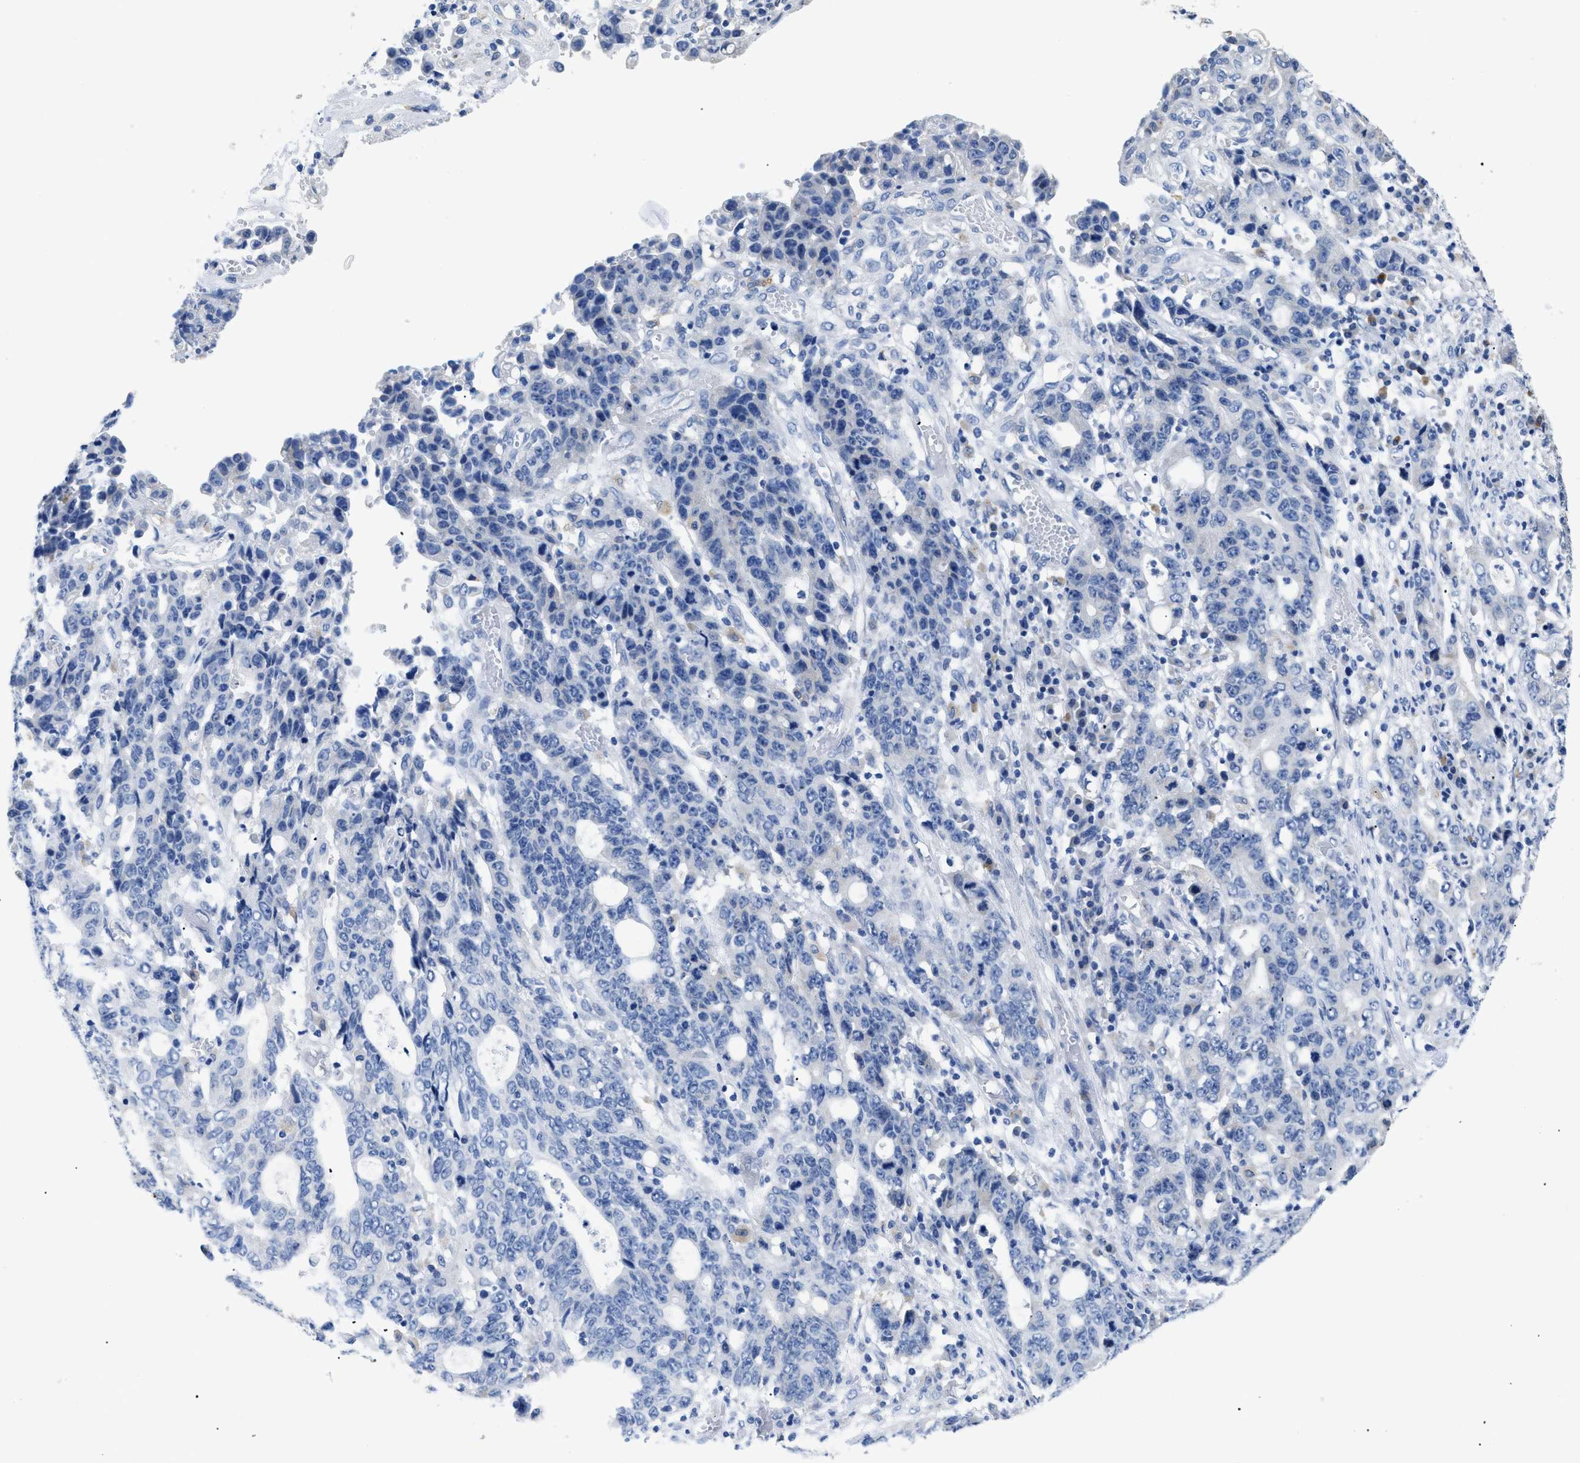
{"staining": {"intensity": "negative", "quantity": "none", "location": "none"}, "tissue": "stomach cancer", "cell_type": "Tumor cells", "image_type": "cancer", "snomed": [{"axis": "morphology", "description": "Adenocarcinoma, NOS"}, {"axis": "topography", "description": "Stomach, upper"}], "caption": "An IHC histopathology image of adenocarcinoma (stomach) is shown. There is no staining in tumor cells of adenocarcinoma (stomach). (DAB (3,3'-diaminobenzidine) immunohistochemistry with hematoxylin counter stain).", "gene": "APOBEC2", "patient": {"sex": "male", "age": 69}}